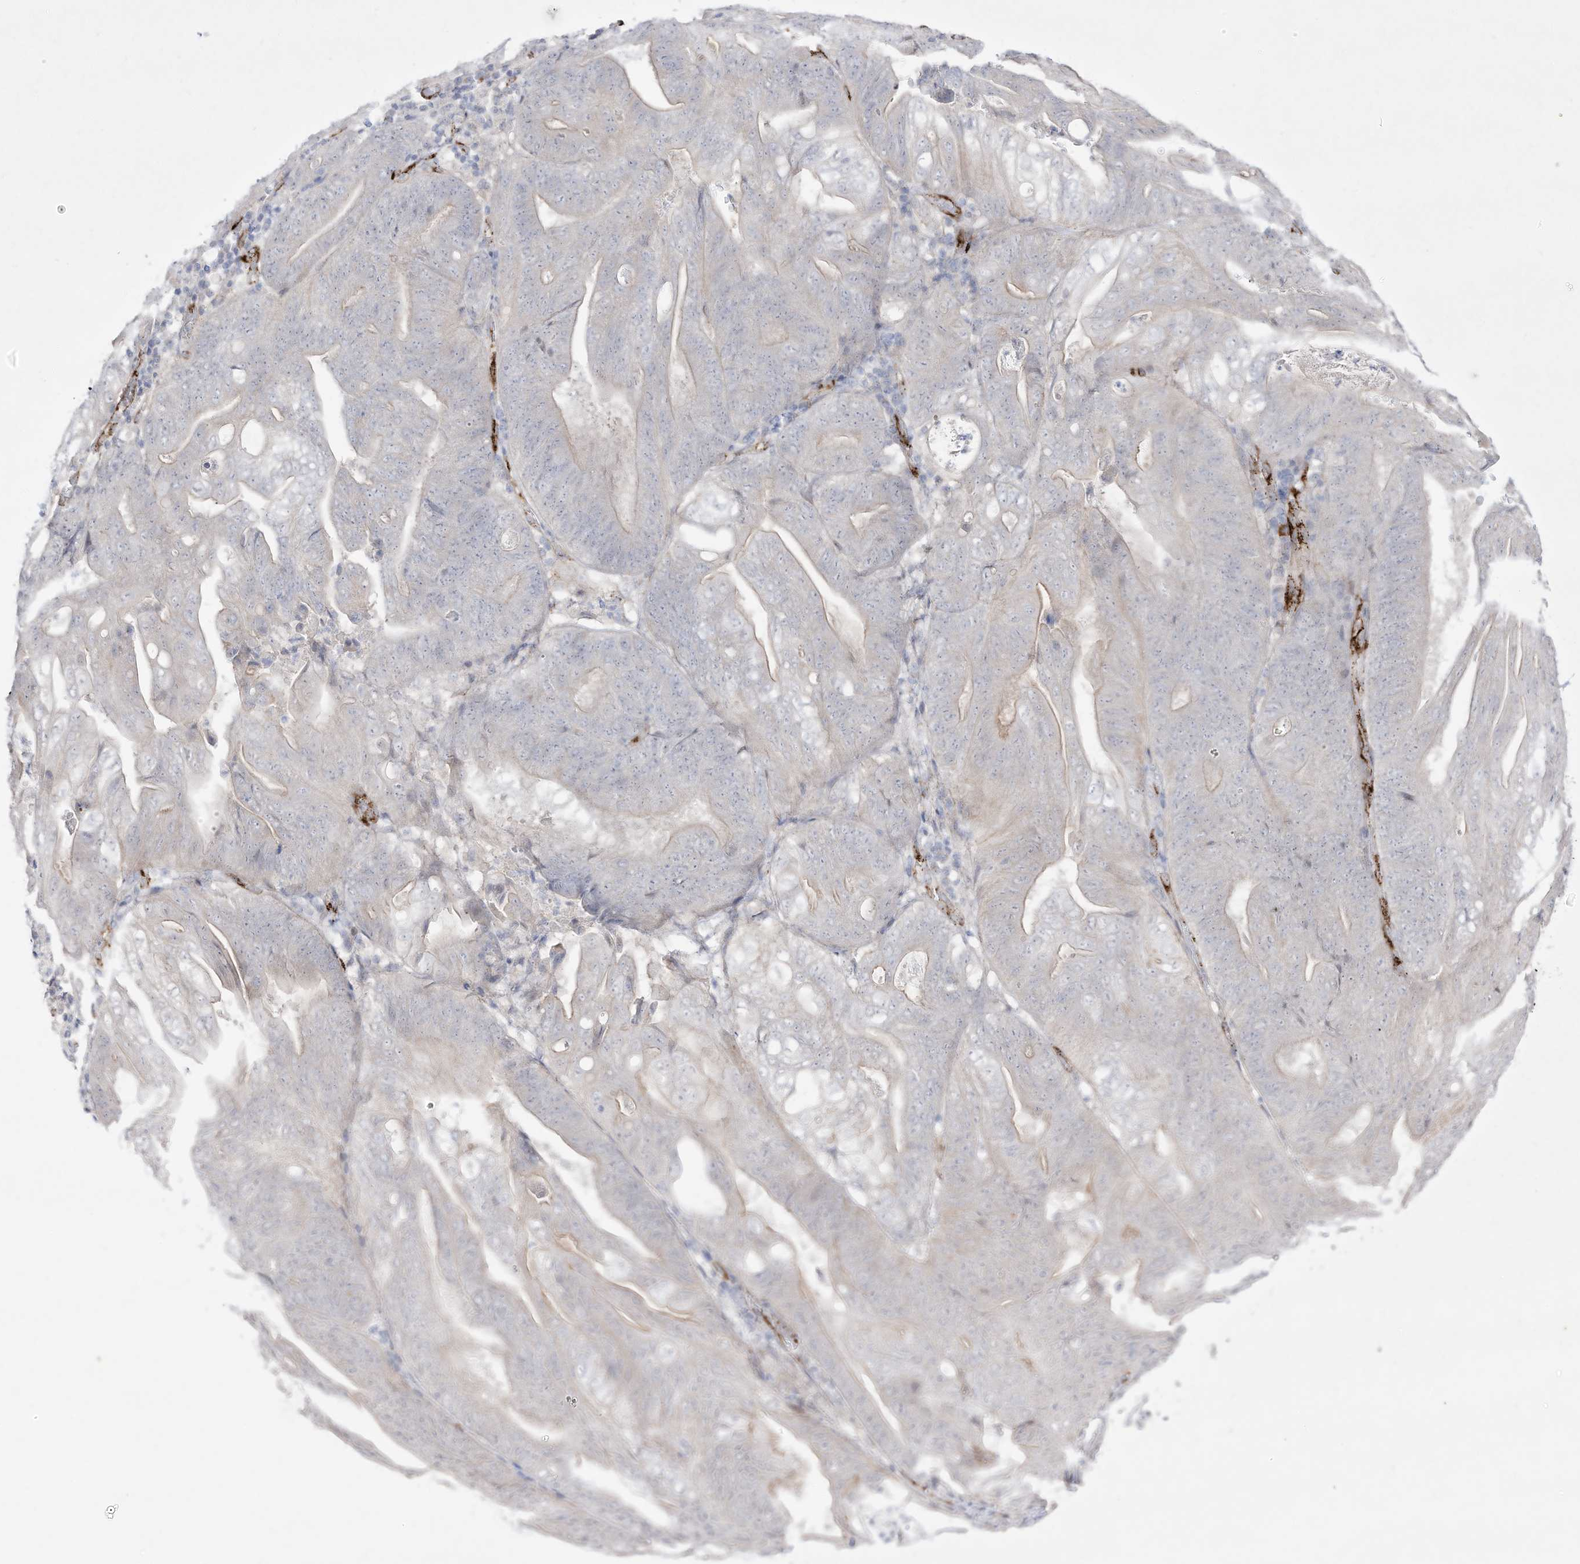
{"staining": {"intensity": "negative", "quantity": "none", "location": "none"}, "tissue": "stomach cancer", "cell_type": "Tumor cells", "image_type": "cancer", "snomed": [{"axis": "morphology", "description": "Adenocarcinoma, NOS"}, {"axis": "topography", "description": "Stomach"}], "caption": "A high-resolution micrograph shows IHC staining of stomach cancer, which displays no significant expression in tumor cells. (Immunohistochemistry, brightfield microscopy, high magnification).", "gene": "ZGRF1", "patient": {"sex": "female", "age": 73}}